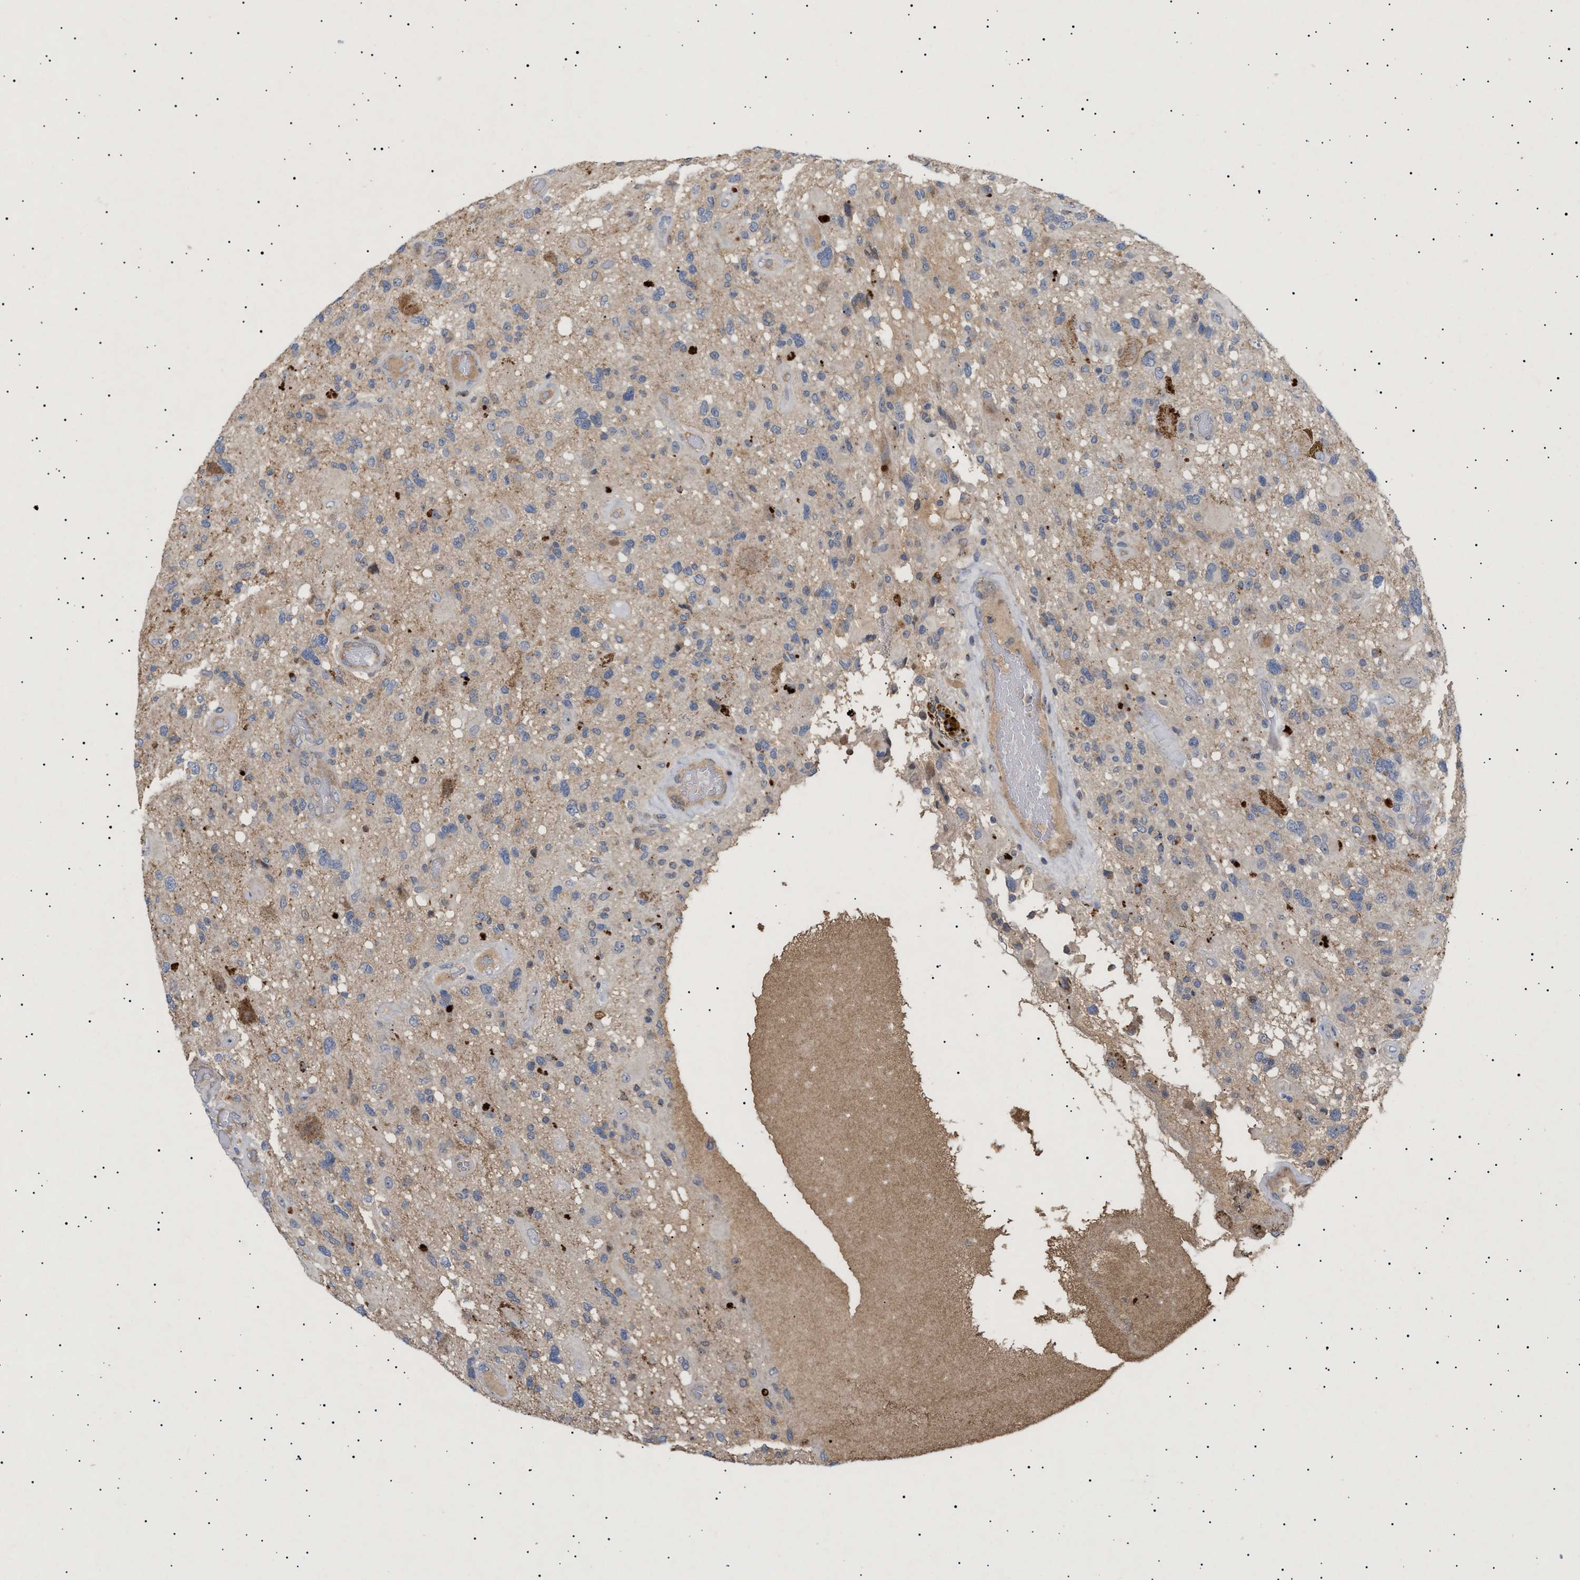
{"staining": {"intensity": "weak", "quantity": "<25%", "location": "cytoplasmic/membranous"}, "tissue": "glioma", "cell_type": "Tumor cells", "image_type": "cancer", "snomed": [{"axis": "morphology", "description": "Glioma, malignant, High grade"}, {"axis": "topography", "description": "Brain"}], "caption": "Human glioma stained for a protein using immunohistochemistry reveals no staining in tumor cells.", "gene": "SIRT5", "patient": {"sex": "male", "age": 33}}